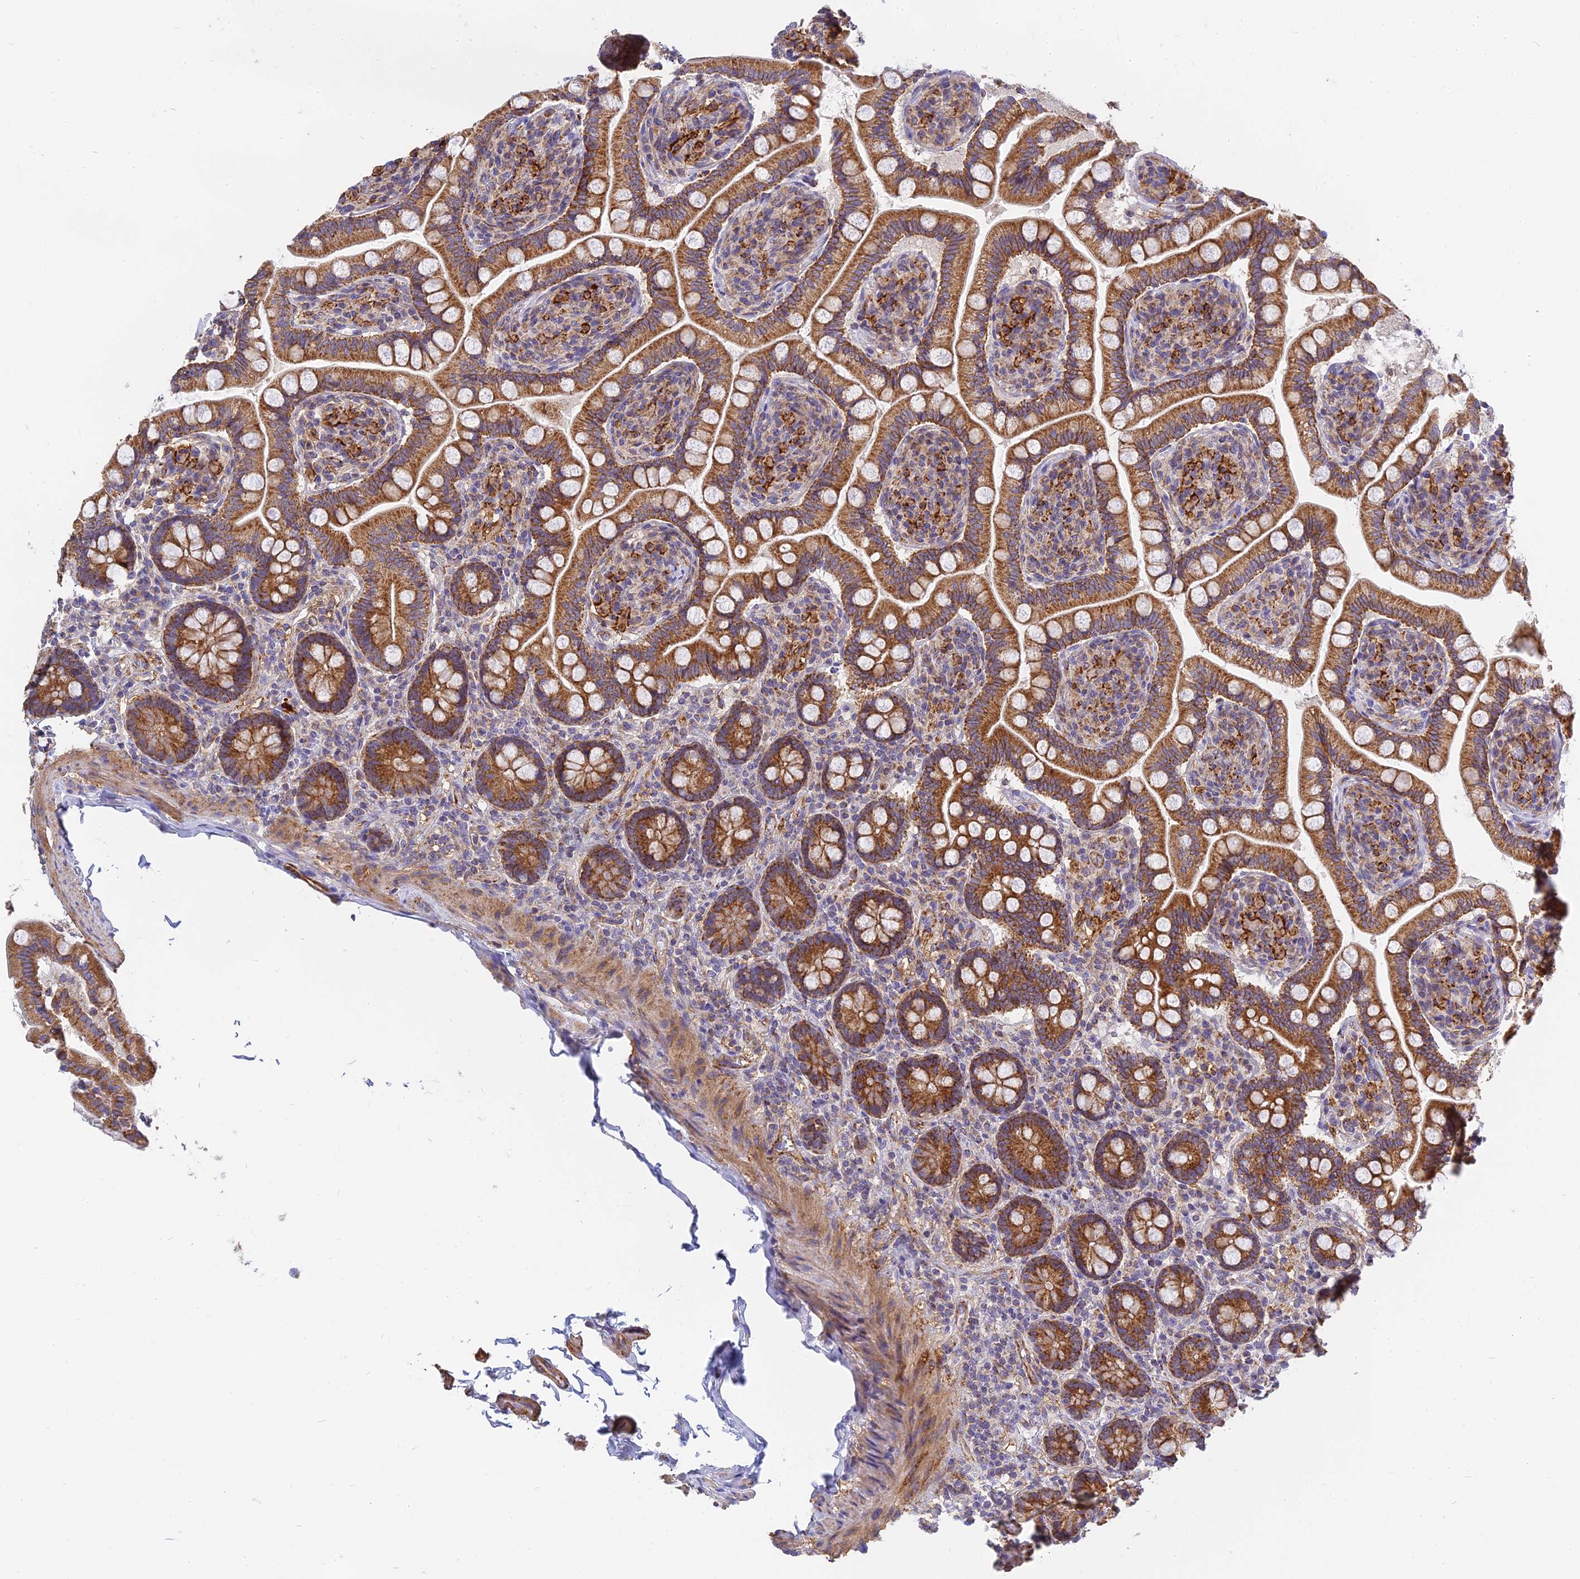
{"staining": {"intensity": "strong", "quantity": ">75%", "location": "cytoplasmic/membranous"}, "tissue": "small intestine", "cell_type": "Glandular cells", "image_type": "normal", "snomed": [{"axis": "morphology", "description": "Normal tissue, NOS"}, {"axis": "topography", "description": "Small intestine"}], "caption": "This histopathology image reveals IHC staining of unremarkable human small intestine, with high strong cytoplasmic/membranous expression in approximately >75% of glandular cells.", "gene": "MRPL15", "patient": {"sex": "female", "age": 64}}